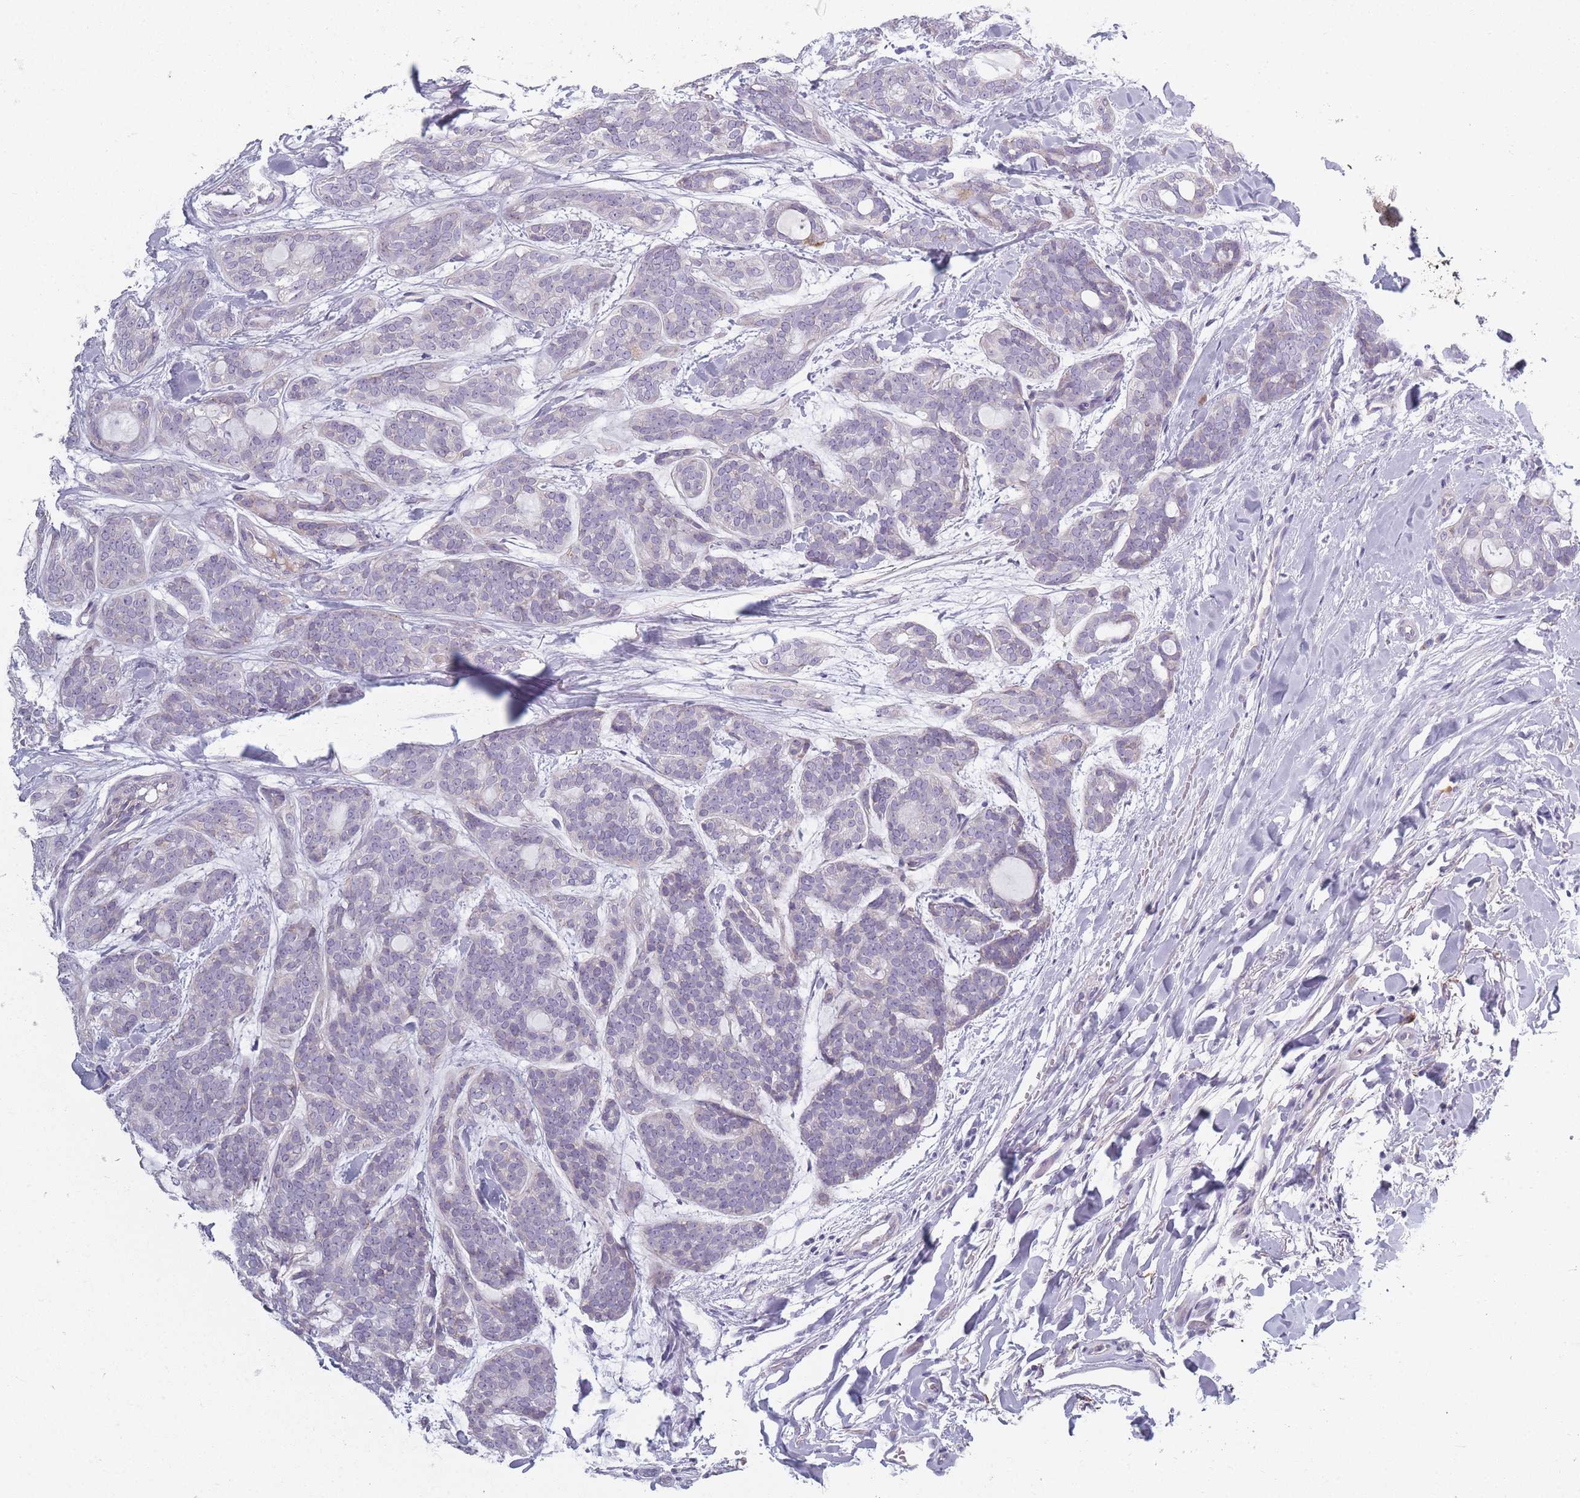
{"staining": {"intensity": "negative", "quantity": "none", "location": "none"}, "tissue": "head and neck cancer", "cell_type": "Tumor cells", "image_type": "cancer", "snomed": [{"axis": "morphology", "description": "Adenocarcinoma, NOS"}, {"axis": "topography", "description": "Head-Neck"}], "caption": "DAB immunohistochemical staining of human head and neck cancer shows no significant positivity in tumor cells. (DAB (3,3'-diaminobenzidine) IHC with hematoxylin counter stain).", "gene": "PEX11B", "patient": {"sex": "male", "age": 66}}